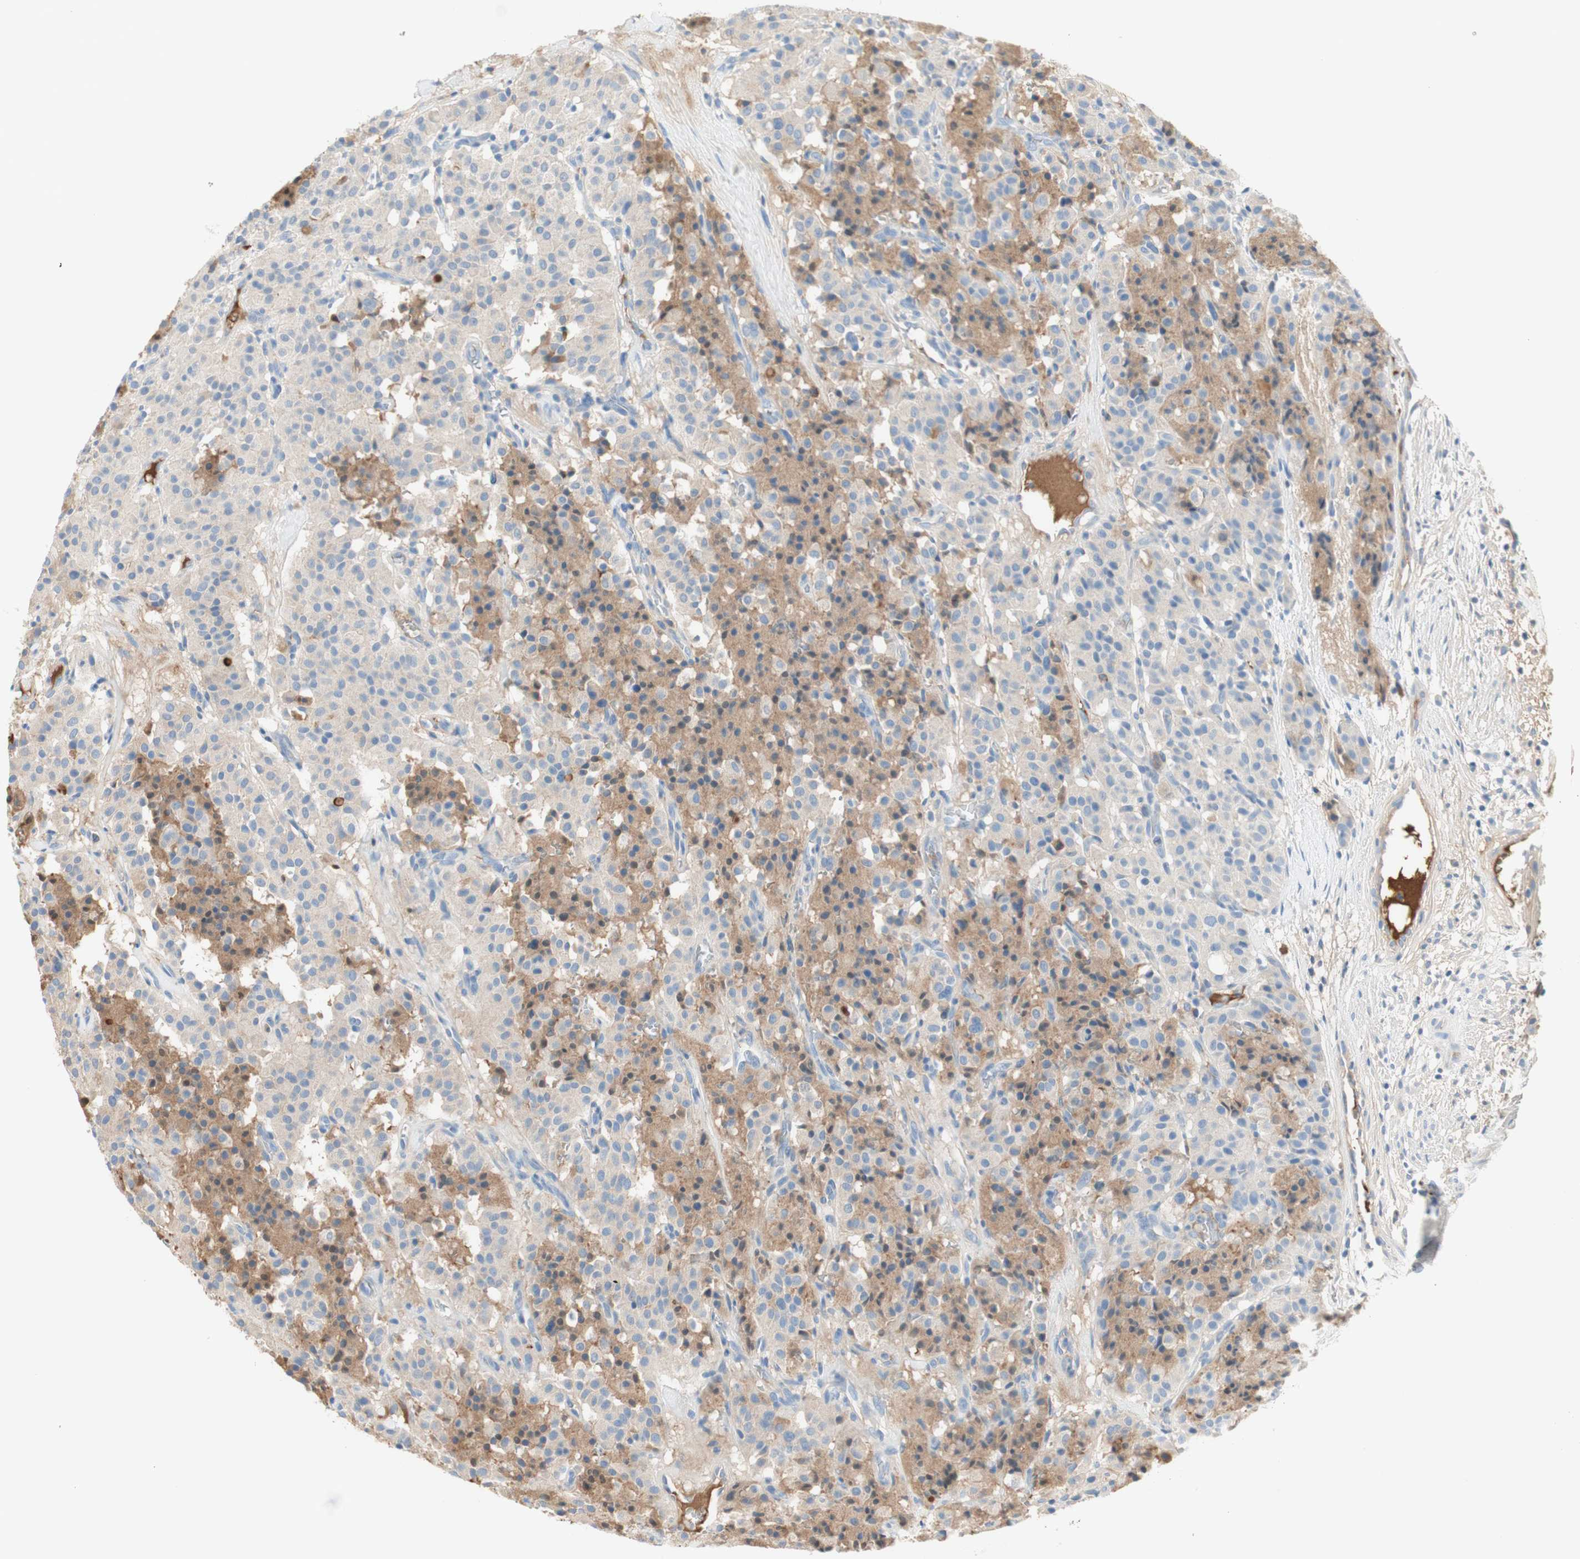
{"staining": {"intensity": "weak", "quantity": "25%-75%", "location": "cytoplasmic/membranous"}, "tissue": "carcinoid", "cell_type": "Tumor cells", "image_type": "cancer", "snomed": [{"axis": "morphology", "description": "Carcinoid, malignant, NOS"}, {"axis": "topography", "description": "Lung"}], "caption": "The image reveals immunohistochemical staining of carcinoid (malignant). There is weak cytoplasmic/membranous expression is present in approximately 25%-75% of tumor cells. (DAB = brown stain, brightfield microscopy at high magnification).", "gene": "KNG1", "patient": {"sex": "male", "age": 30}}